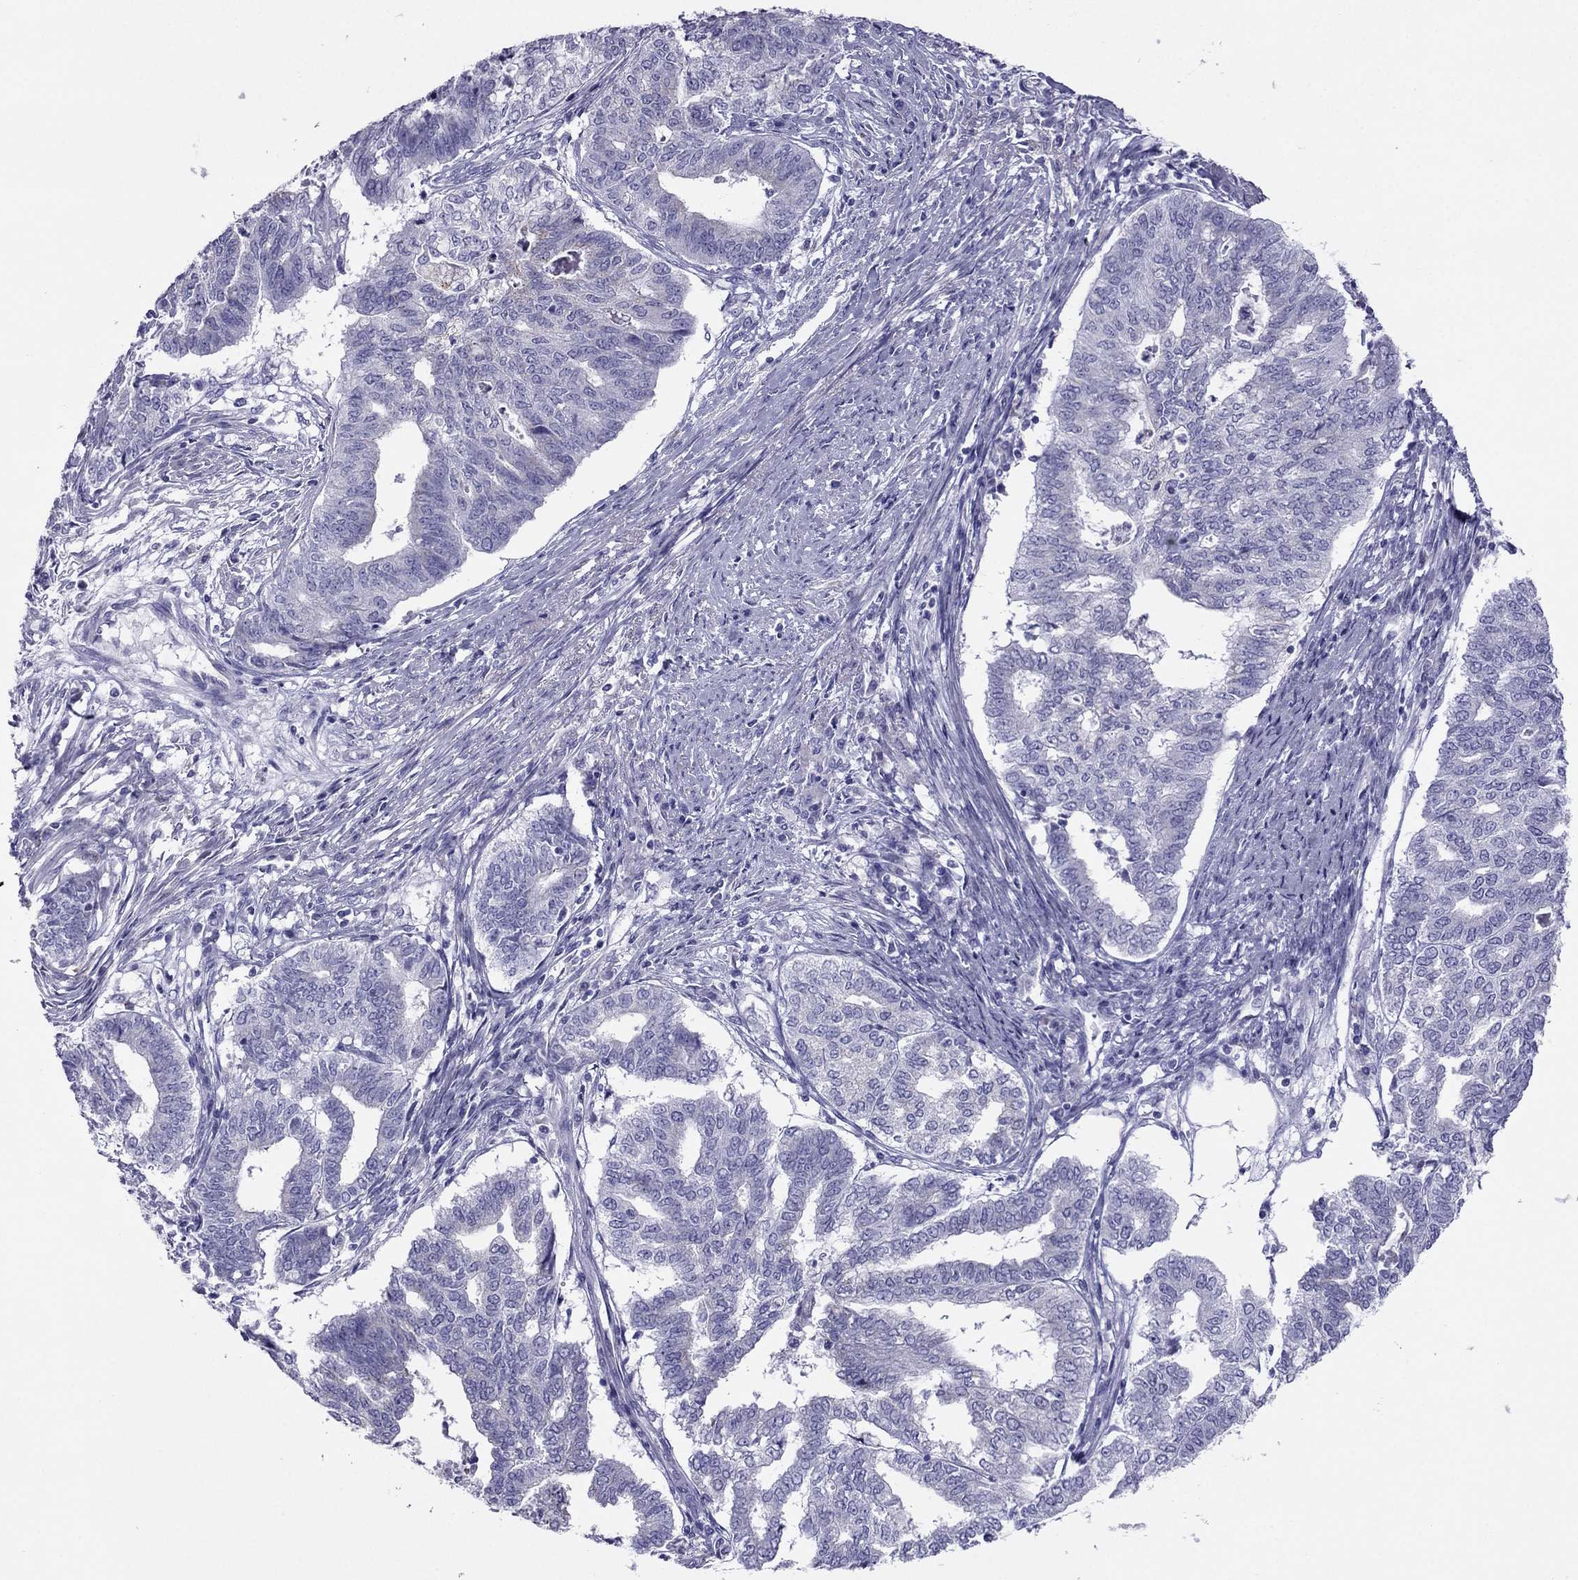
{"staining": {"intensity": "negative", "quantity": "none", "location": "none"}, "tissue": "endometrial cancer", "cell_type": "Tumor cells", "image_type": "cancer", "snomed": [{"axis": "morphology", "description": "Adenocarcinoma, NOS"}, {"axis": "topography", "description": "Endometrium"}], "caption": "Human adenocarcinoma (endometrial) stained for a protein using immunohistochemistry exhibits no staining in tumor cells.", "gene": "MAEL", "patient": {"sex": "female", "age": 79}}